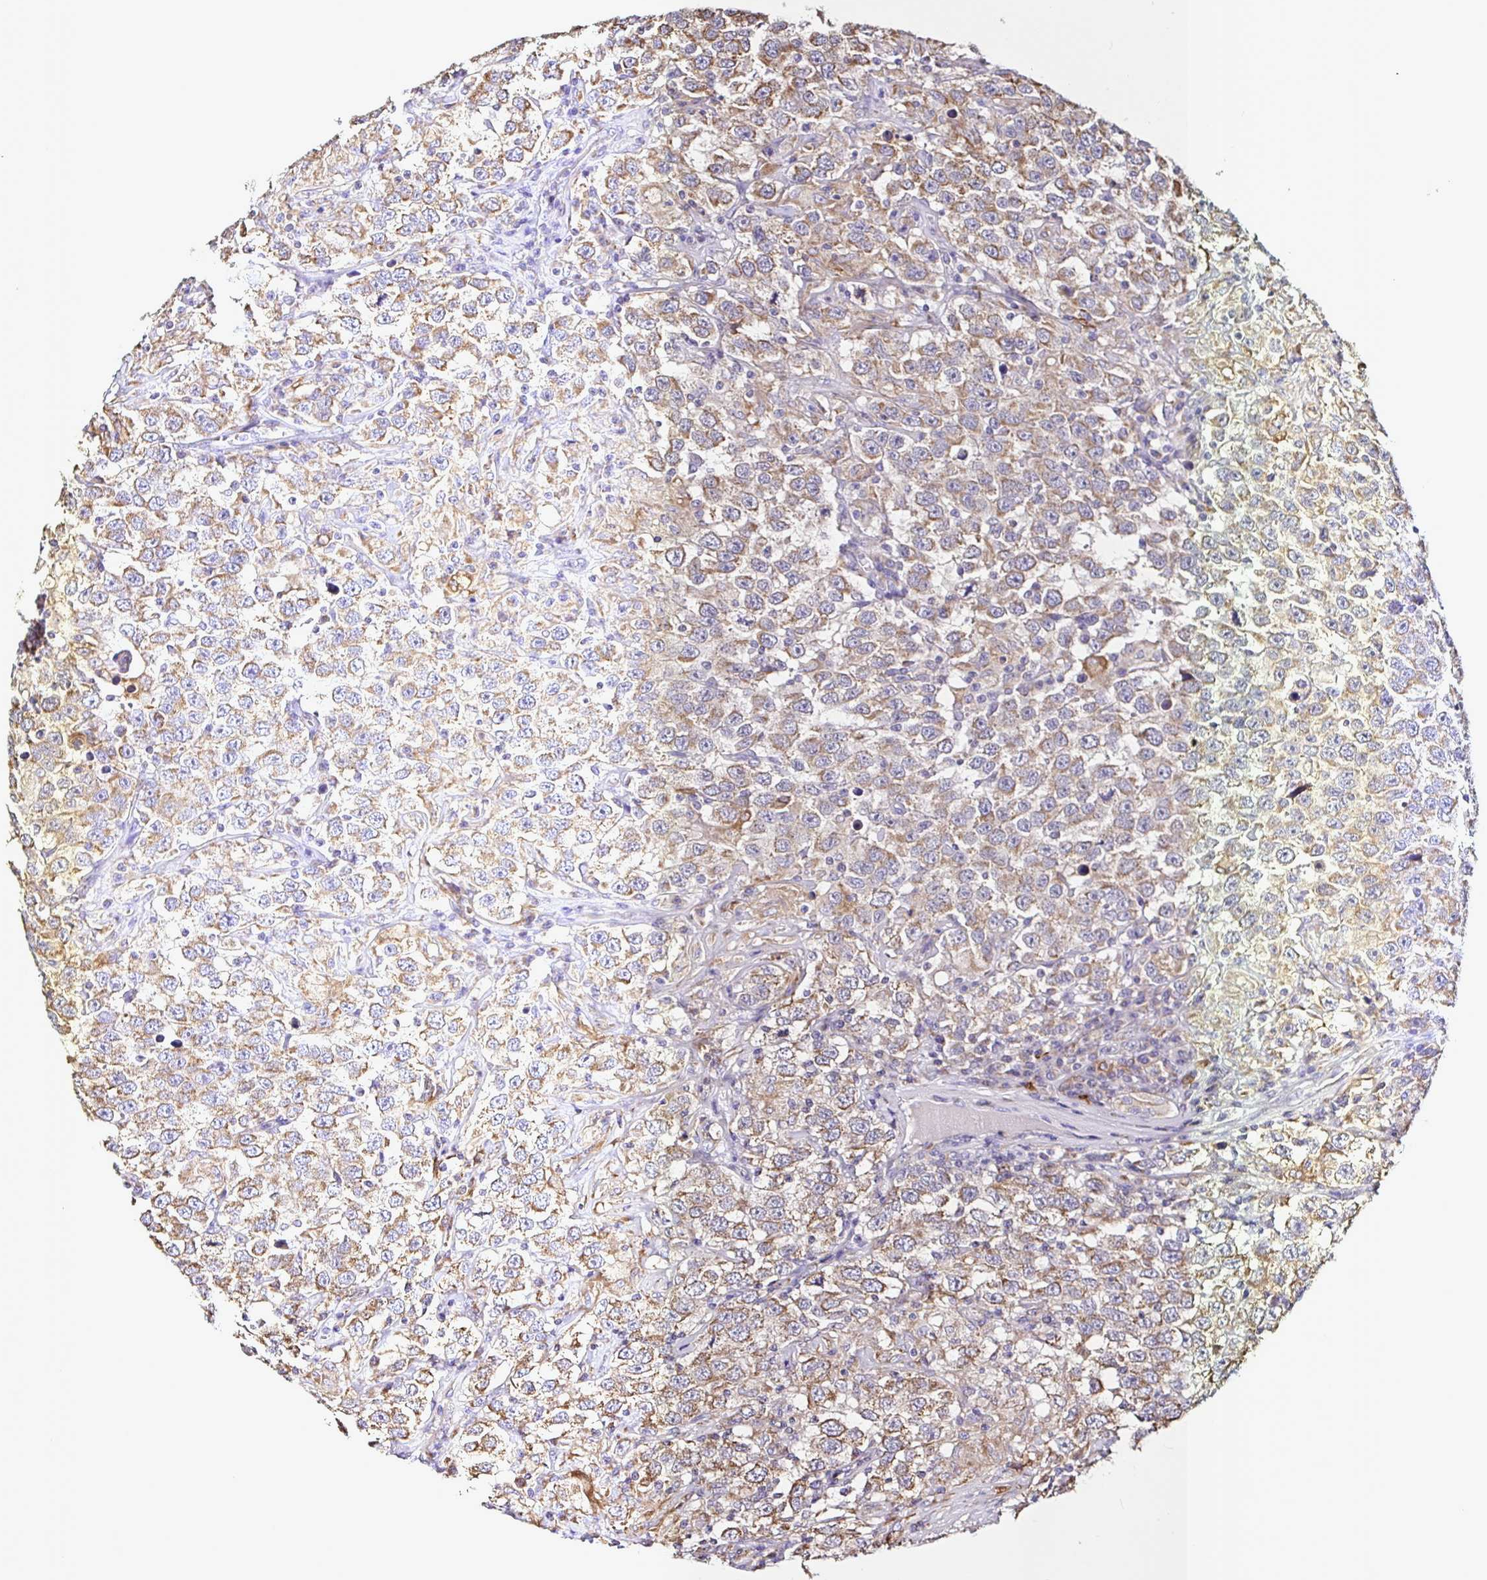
{"staining": {"intensity": "moderate", "quantity": ">75%", "location": "cytoplasmic/membranous"}, "tissue": "testis cancer", "cell_type": "Tumor cells", "image_type": "cancer", "snomed": [{"axis": "morphology", "description": "Seminoma, NOS"}, {"axis": "topography", "description": "Testis"}], "caption": "Testis seminoma stained with immunohistochemistry (IHC) exhibits moderate cytoplasmic/membranous staining in about >75% of tumor cells.", "gene": "MSR1", "patient": {"sex": "male", "age": 41}}